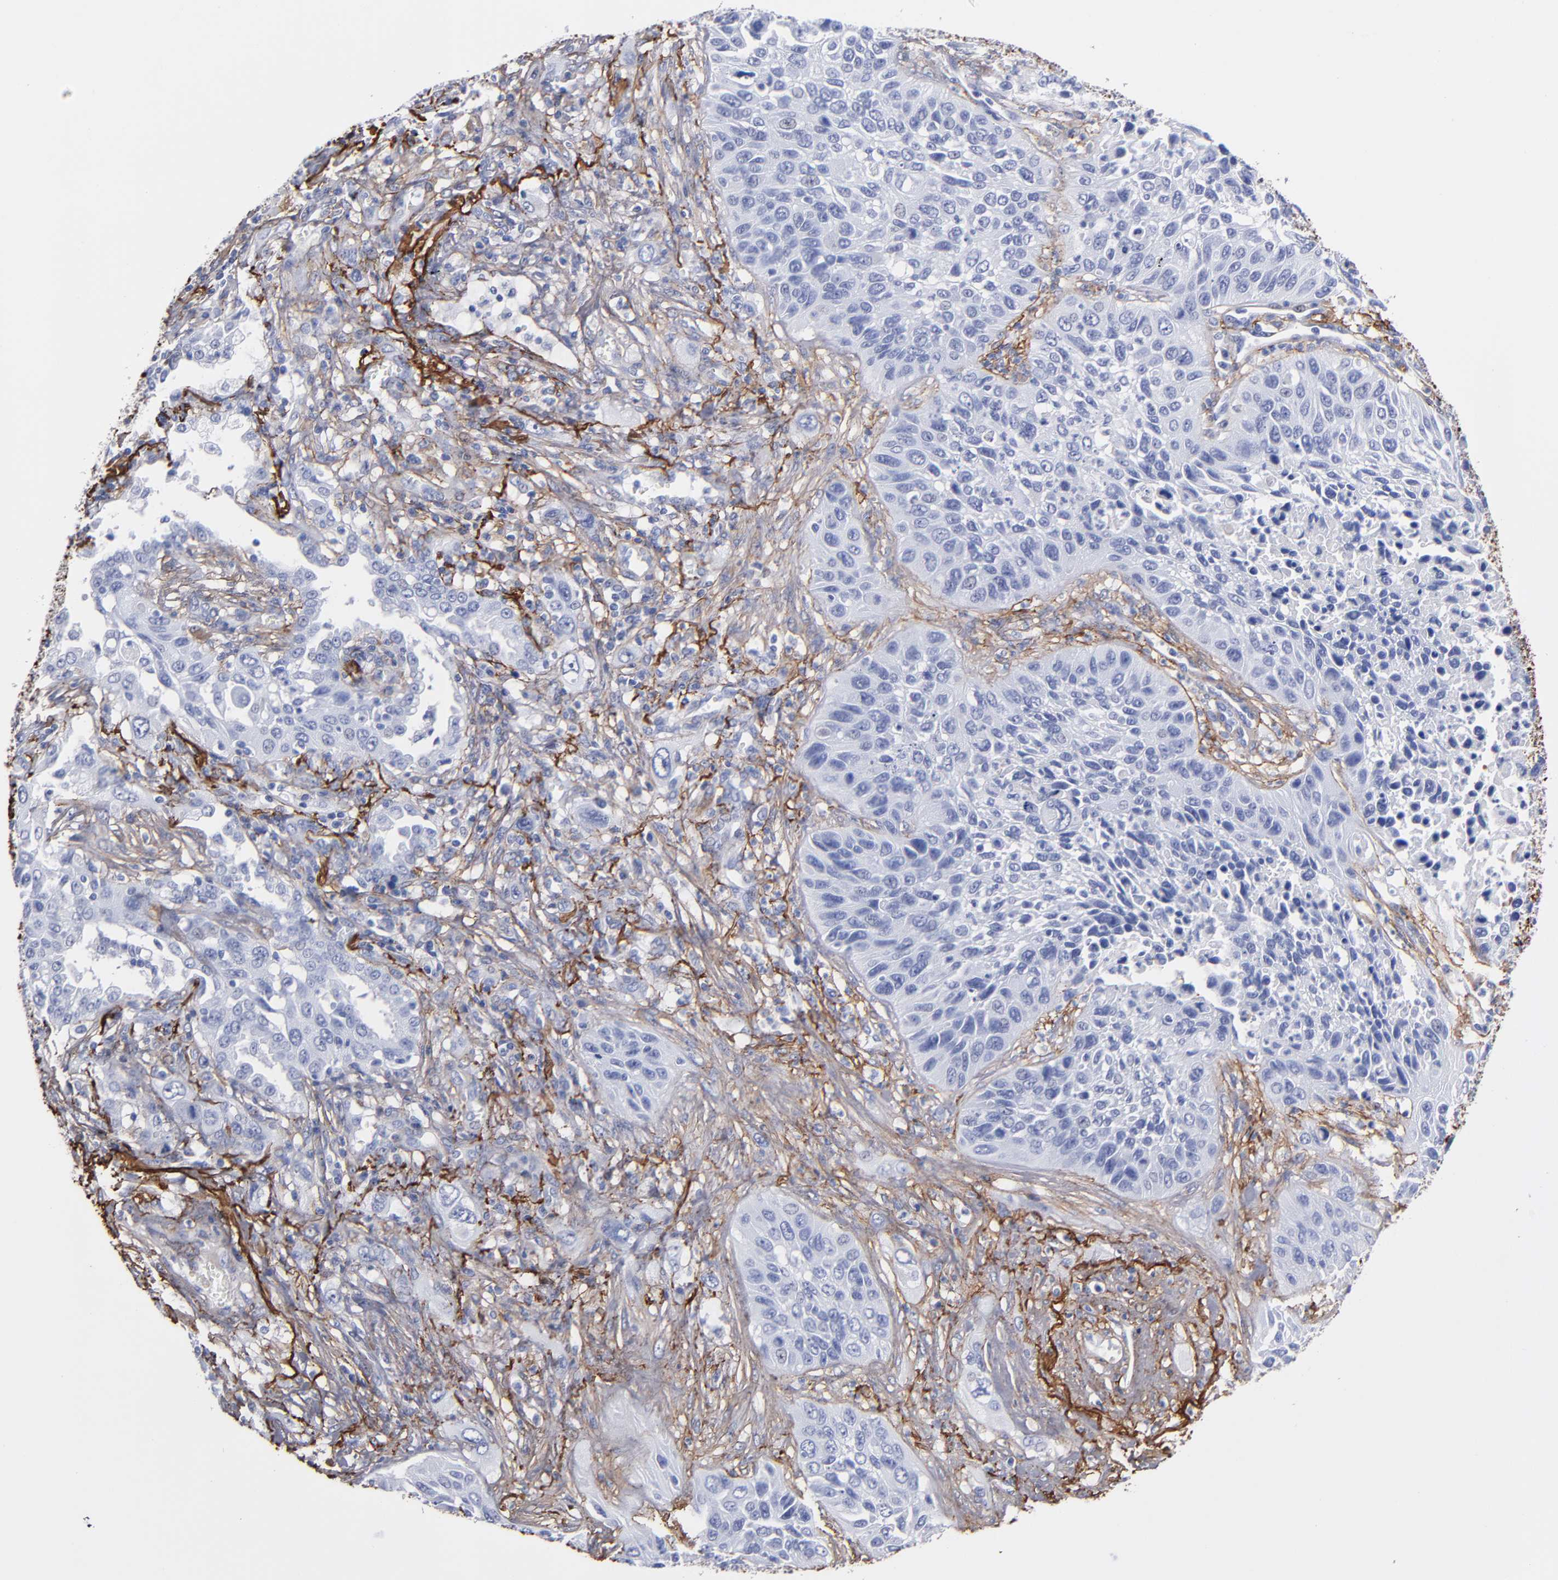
{"staining": {"intensity": "negative", "quantity": "none", "location": "none"}, "tissue": "lung cancer", "cell_type": "Tumor cells", "image_type": "cancer", "snomed": [{"axis": "morphology", "description": "Squamous cell carcinoma, NOS"}, {"axis": "topography", "description": "Lung"}], "caption": "Tumor cells are negative for protein expression in human lung cancer (squamous cell carcinoma).", "gene": "EMILIN1", "patient": {"sex": "female", "age": 76}}